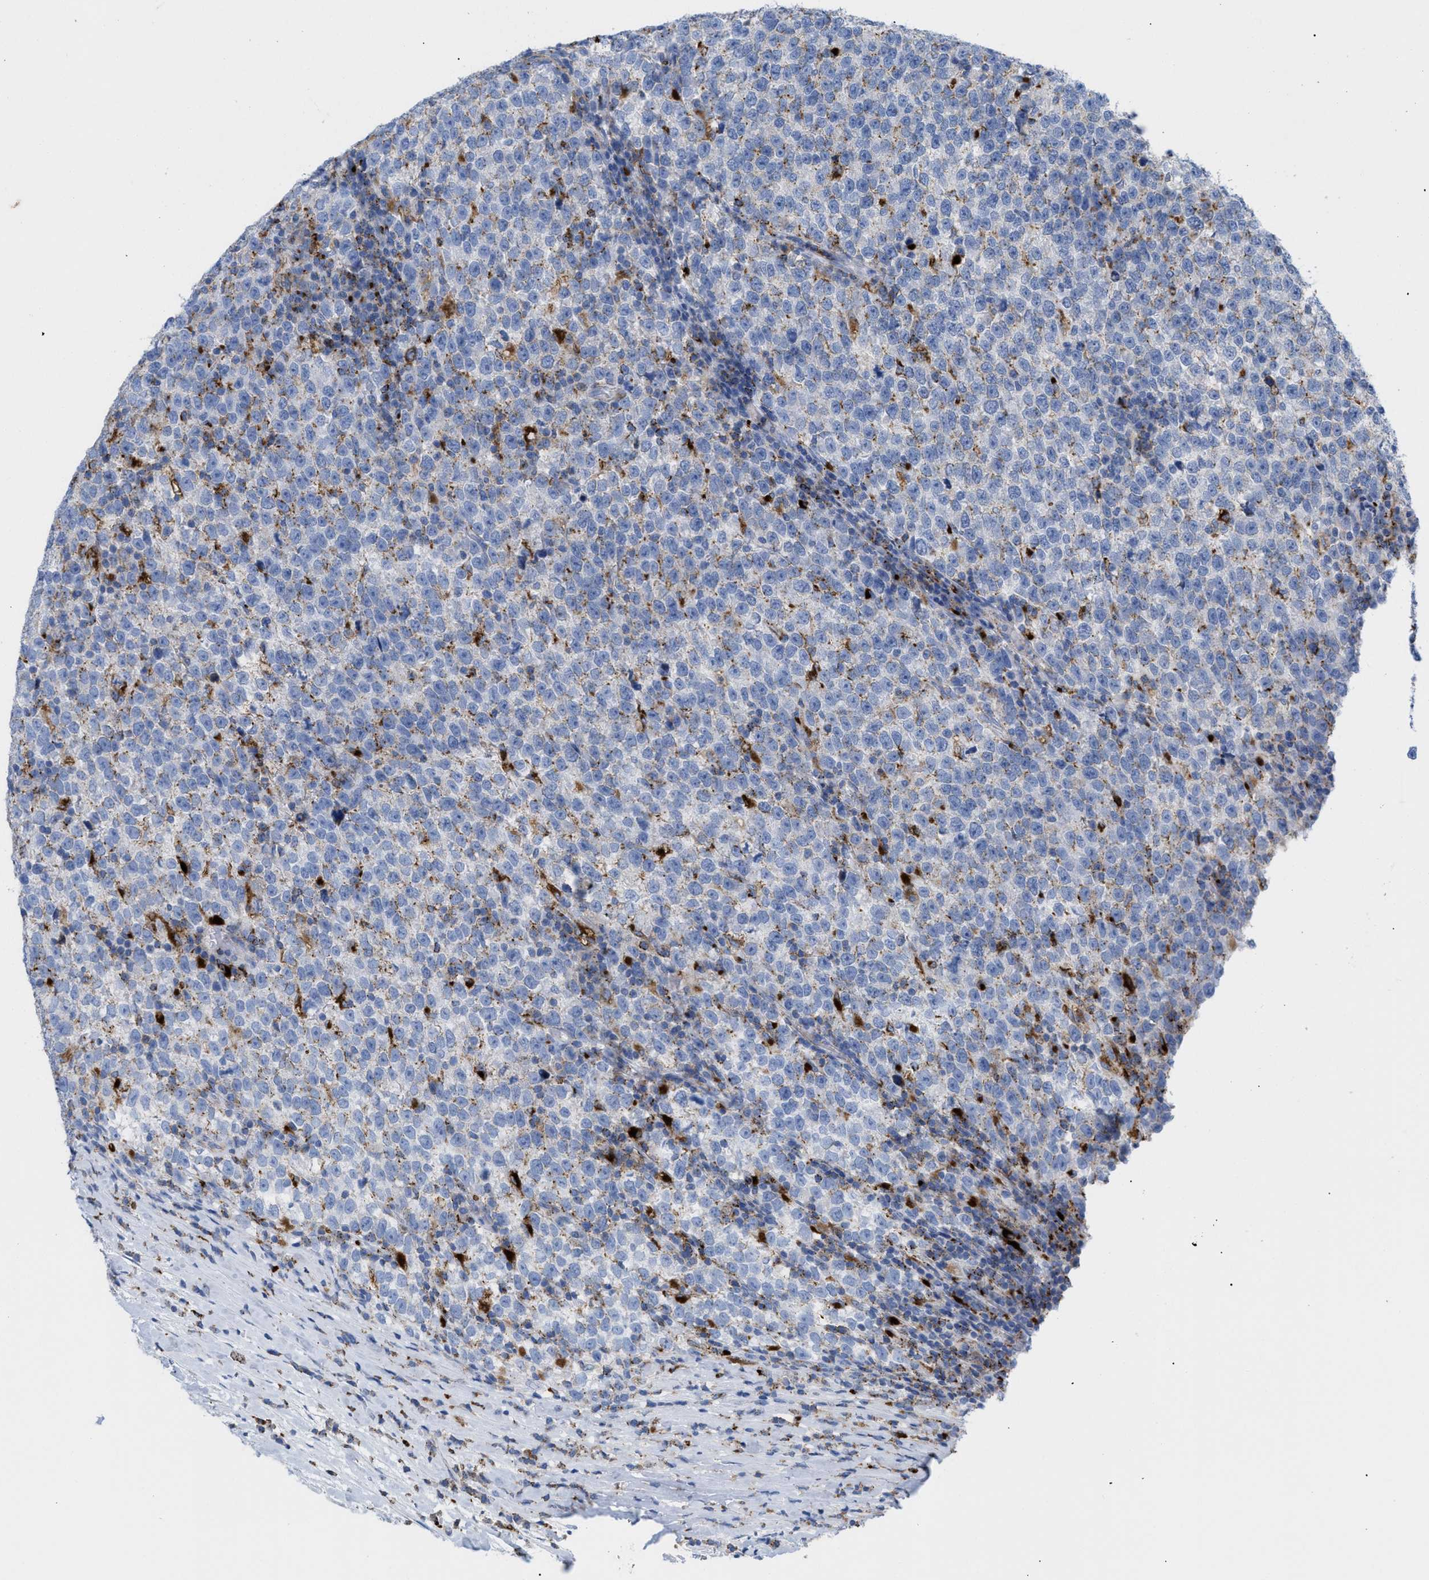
{"staining": {"intensity": "negative", "quantity": "none", "location": "none"}, "tissue": "testis cancer", "cell_type": "Tumor cells", "image_type": "cancer", "snomed": [{"axis": "morphology", "description": "Normal tissue, NOS"}, {"axis": "morphology", "description": "Seminoma, NOS"}, {"axis": "topography", "description": "Testis"}], "caption": "Tumor cells show no significant protein staining in testis cancer.", "gene": "DRAM2", "patient": {"sex": "male", "age": 43}}